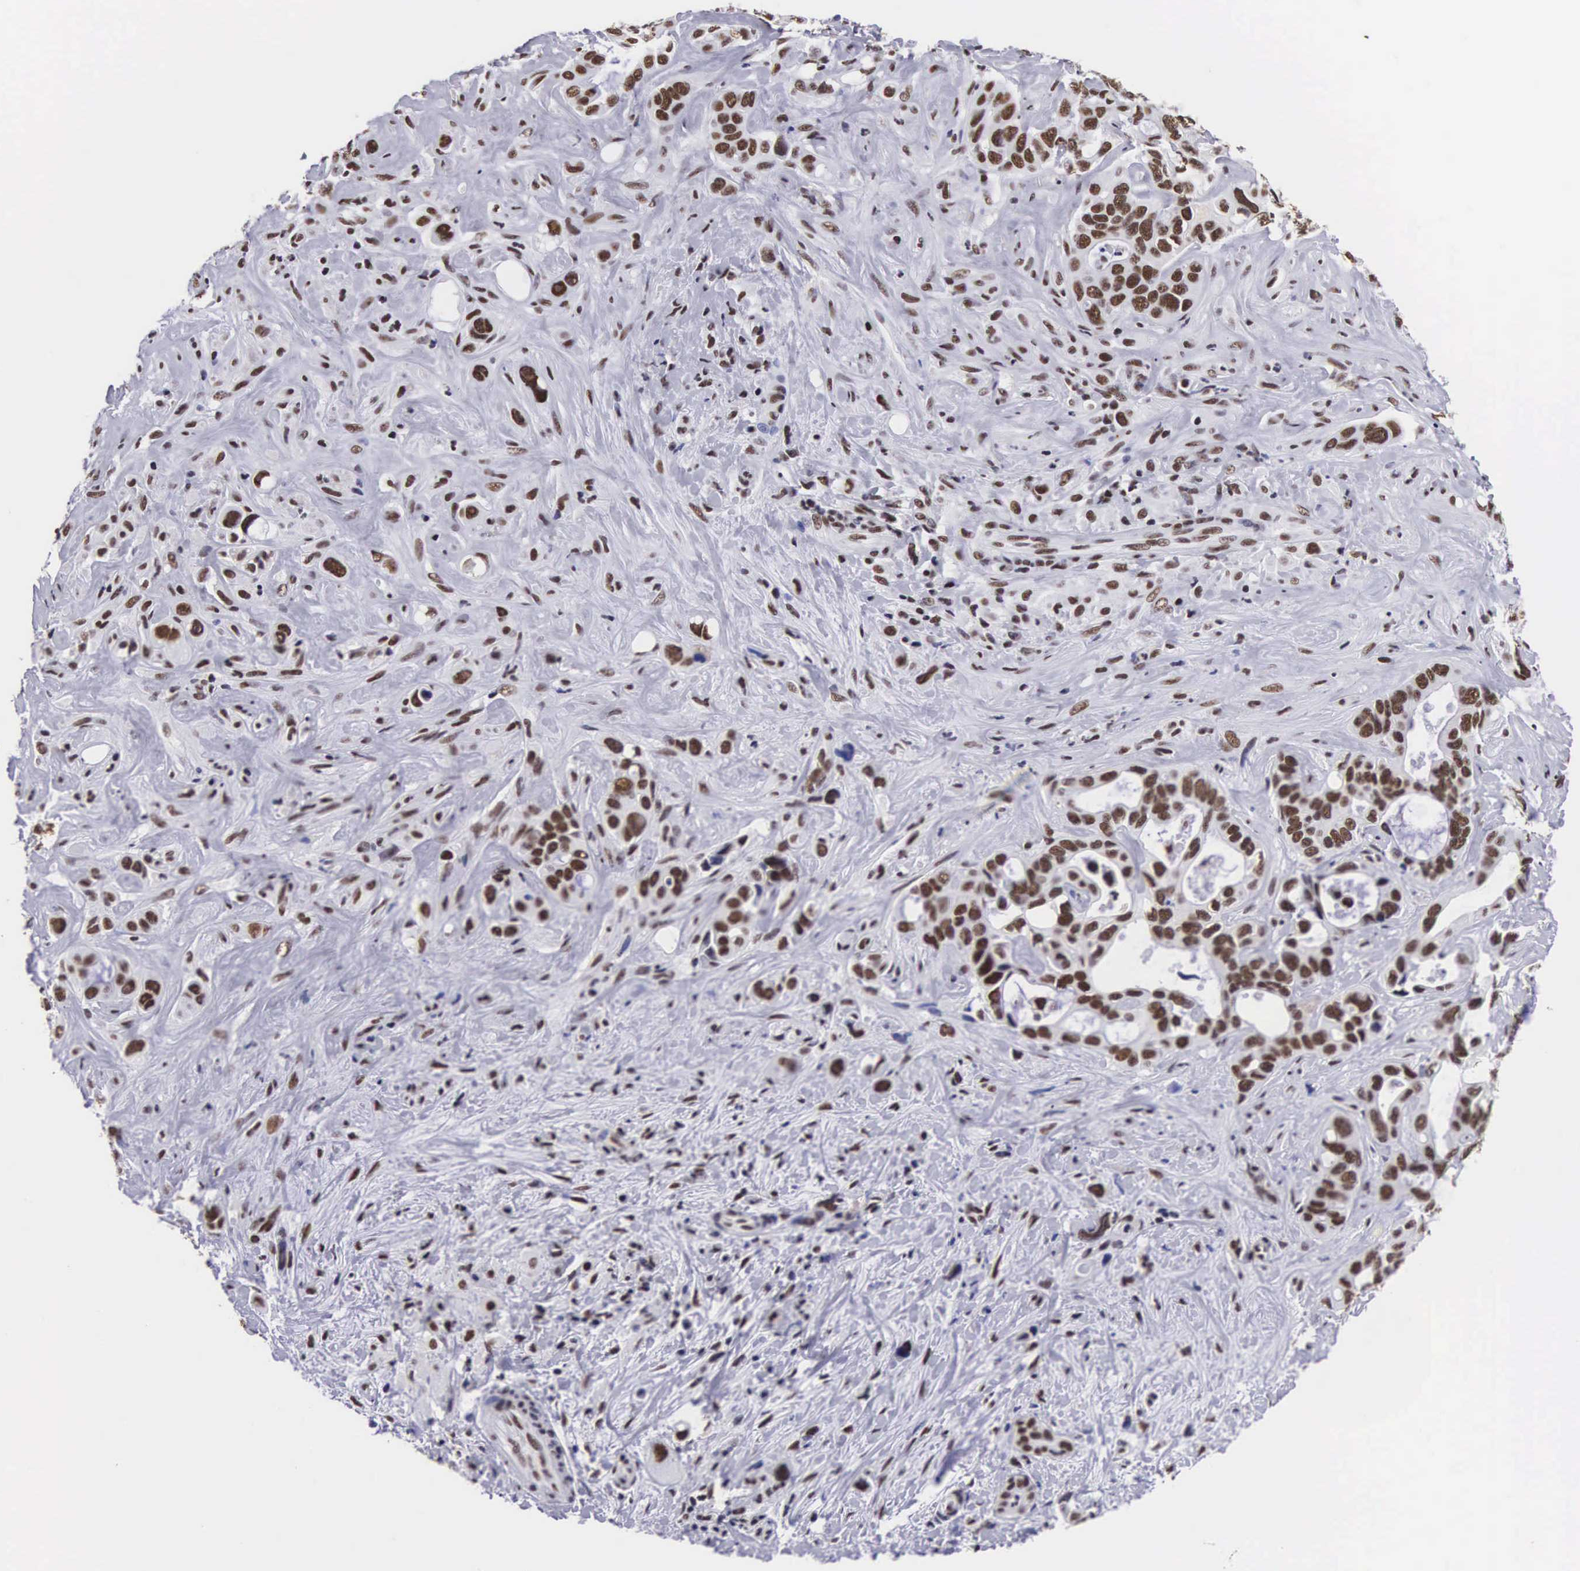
{"staining": {"intensity": "moderate", "quantity": ">75%", "location": "nuclear"}, "tissue": "liver cancer", "cell_type": "Tumor cells", "image_type": "cancer", "snomed": [{"axis": "morphology", "description": "Cholangiocarcinoma"}, {"axis": "topography", "description": "Liver"}], "caption": "Brown immunohistochemical staining in human liver cancer shows moderate nuclear expression in approximately >75% of tumor cells.", "gene": "SF3A1", "patient": {"sex": "female", "age": 79}}